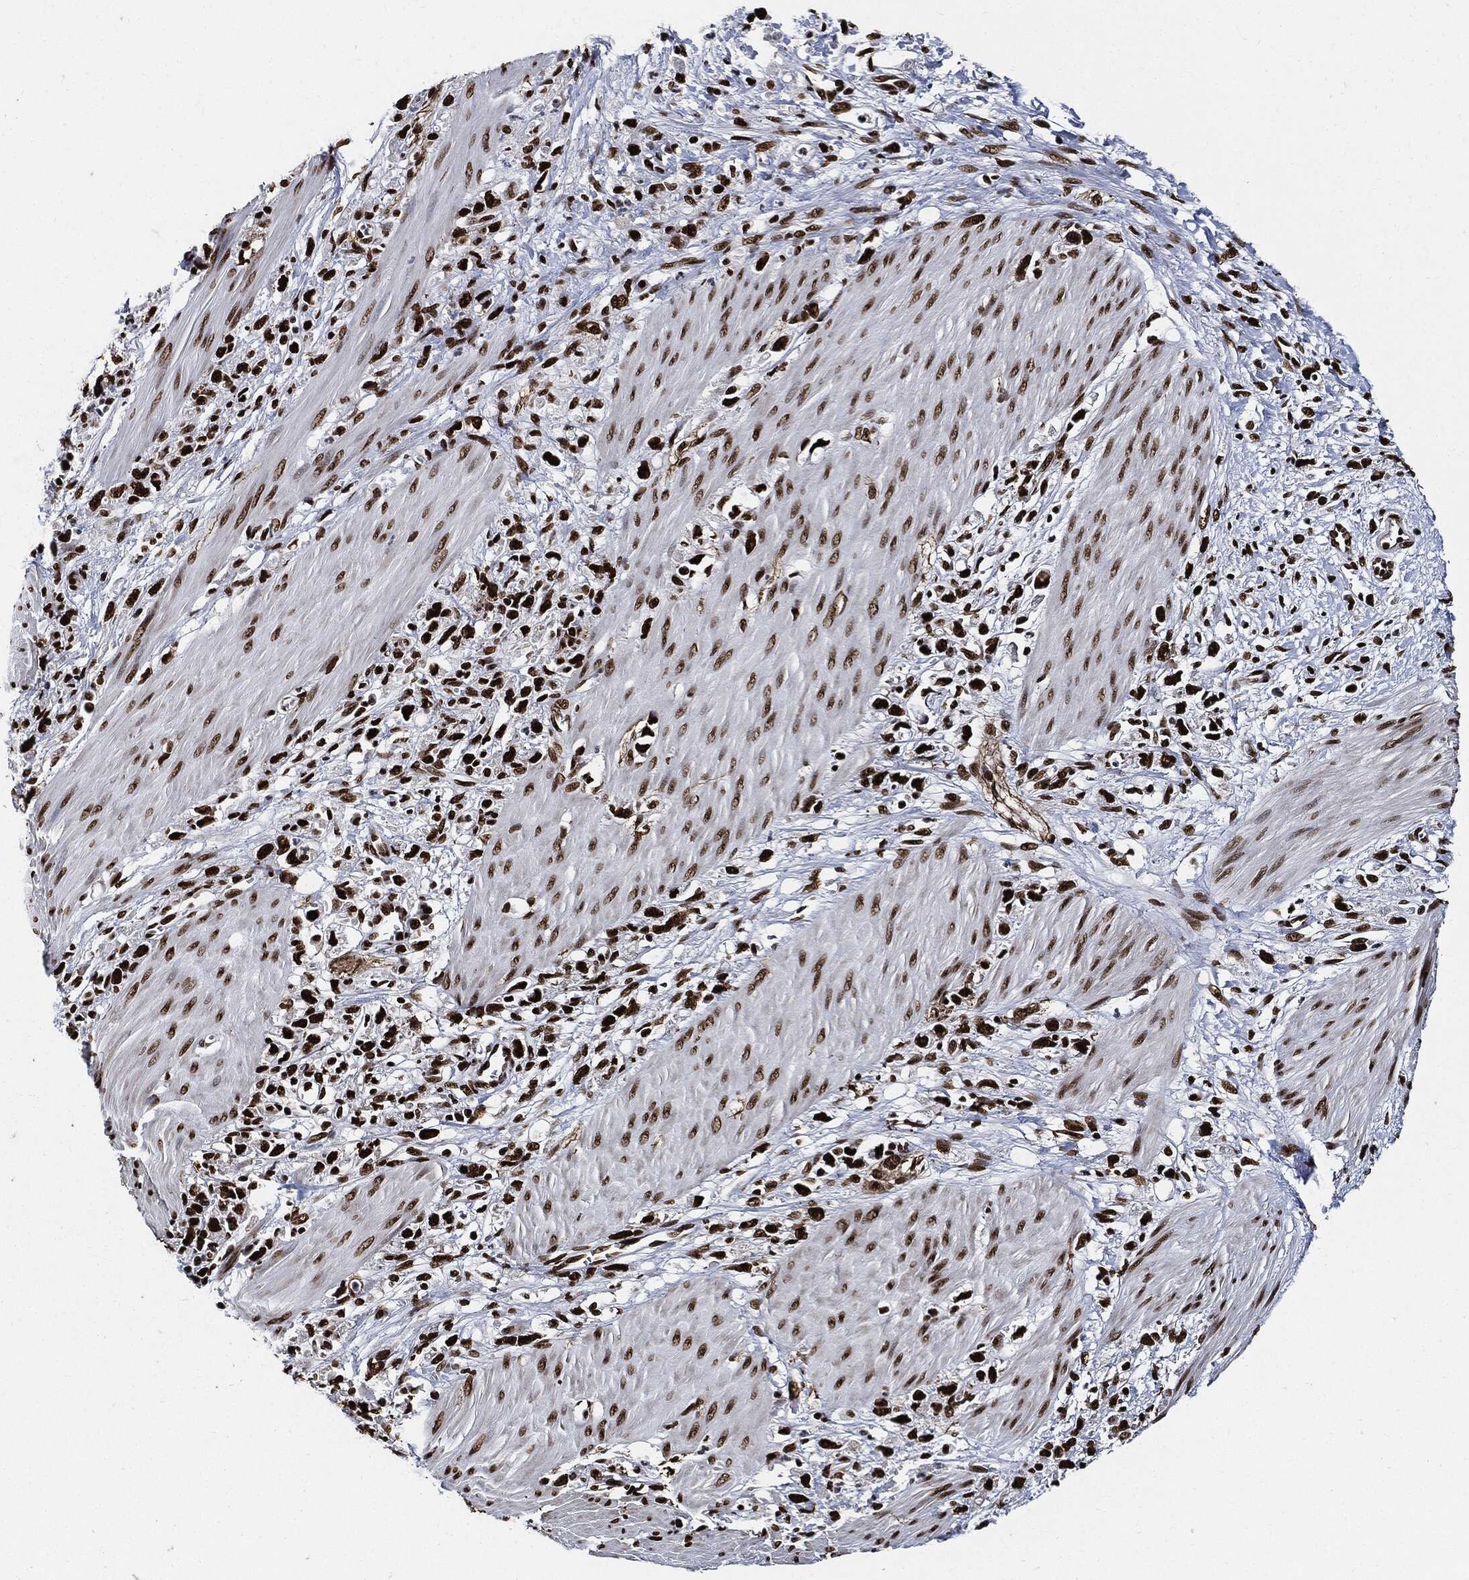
{"staining": {"intensity": "strong", "quantity": ">75%", "location": "nuclear"}, "tissue": "stomach cancer", "cell_type": "Tumor cells", "image_type": "cancer", "snomed": [{"axis": "morphology", "description": "Adenocarcinoma, NOS"}, {"axis": "topography", "description": "Stomach"}], "caption": "This photomicrograph reveals IHC staining of human stomach cancer, with high strong nuclear staining in about >75% of tumor cells.", "gene": "RECQL", "patient": {"sex": "female", "age": 59}}